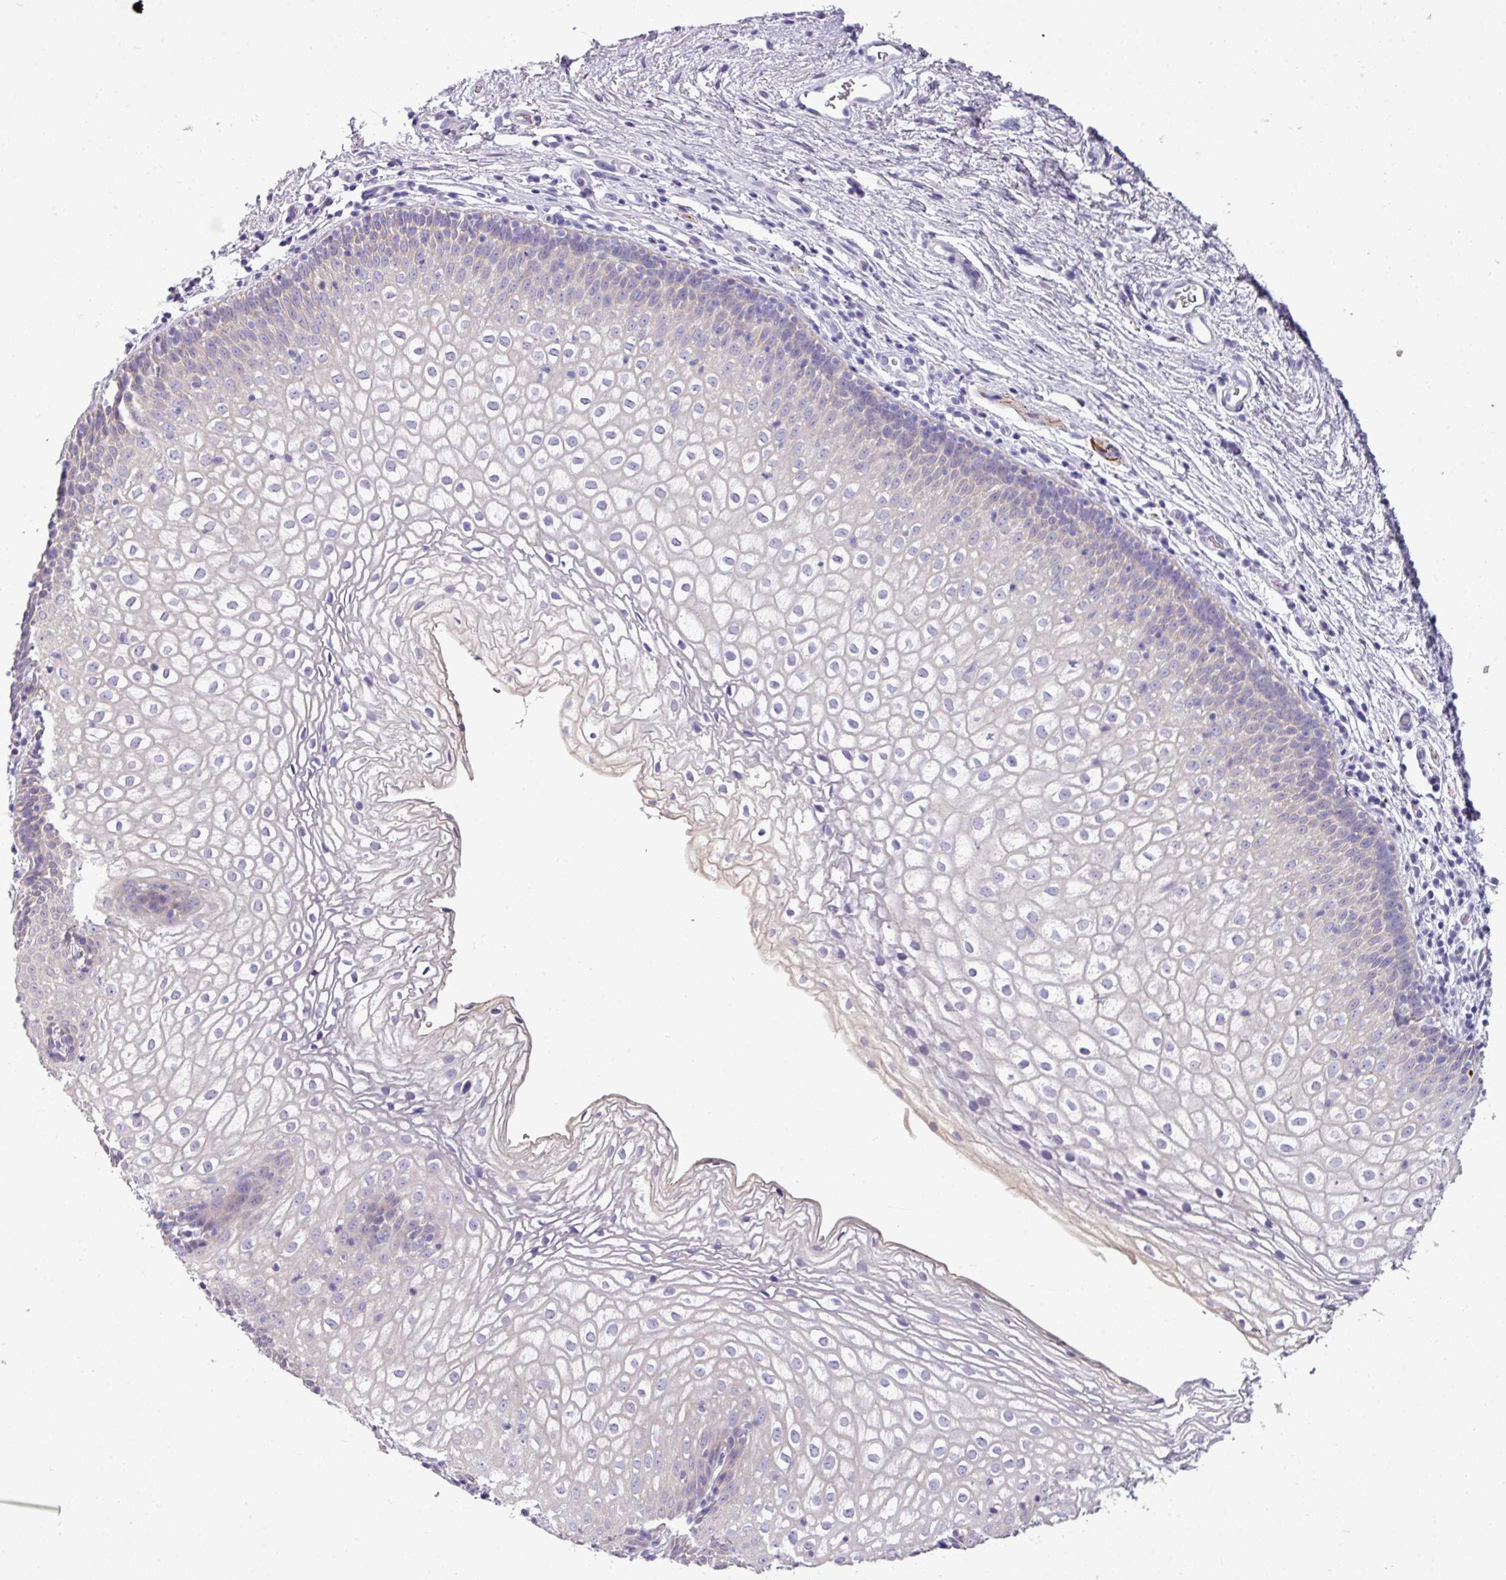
{"staining": {"intensity": "negative", "quantity": "none", "location": "none"}, "tissue": "vagina", "cell_type": "Squamous epithelial cells", "image_type": "normal", "snomed": [{"axis": "morphology", "description": "Normal tissue, NOS"}, {"axis": "topography", "description": "Vagina"}], "caption": "Immunohistochemical staining of normal vagina reveals no significant expression in squamous epithelial cells.", "gene": "DNAAF9", "patient": {"sex": "female", "age": 47}}